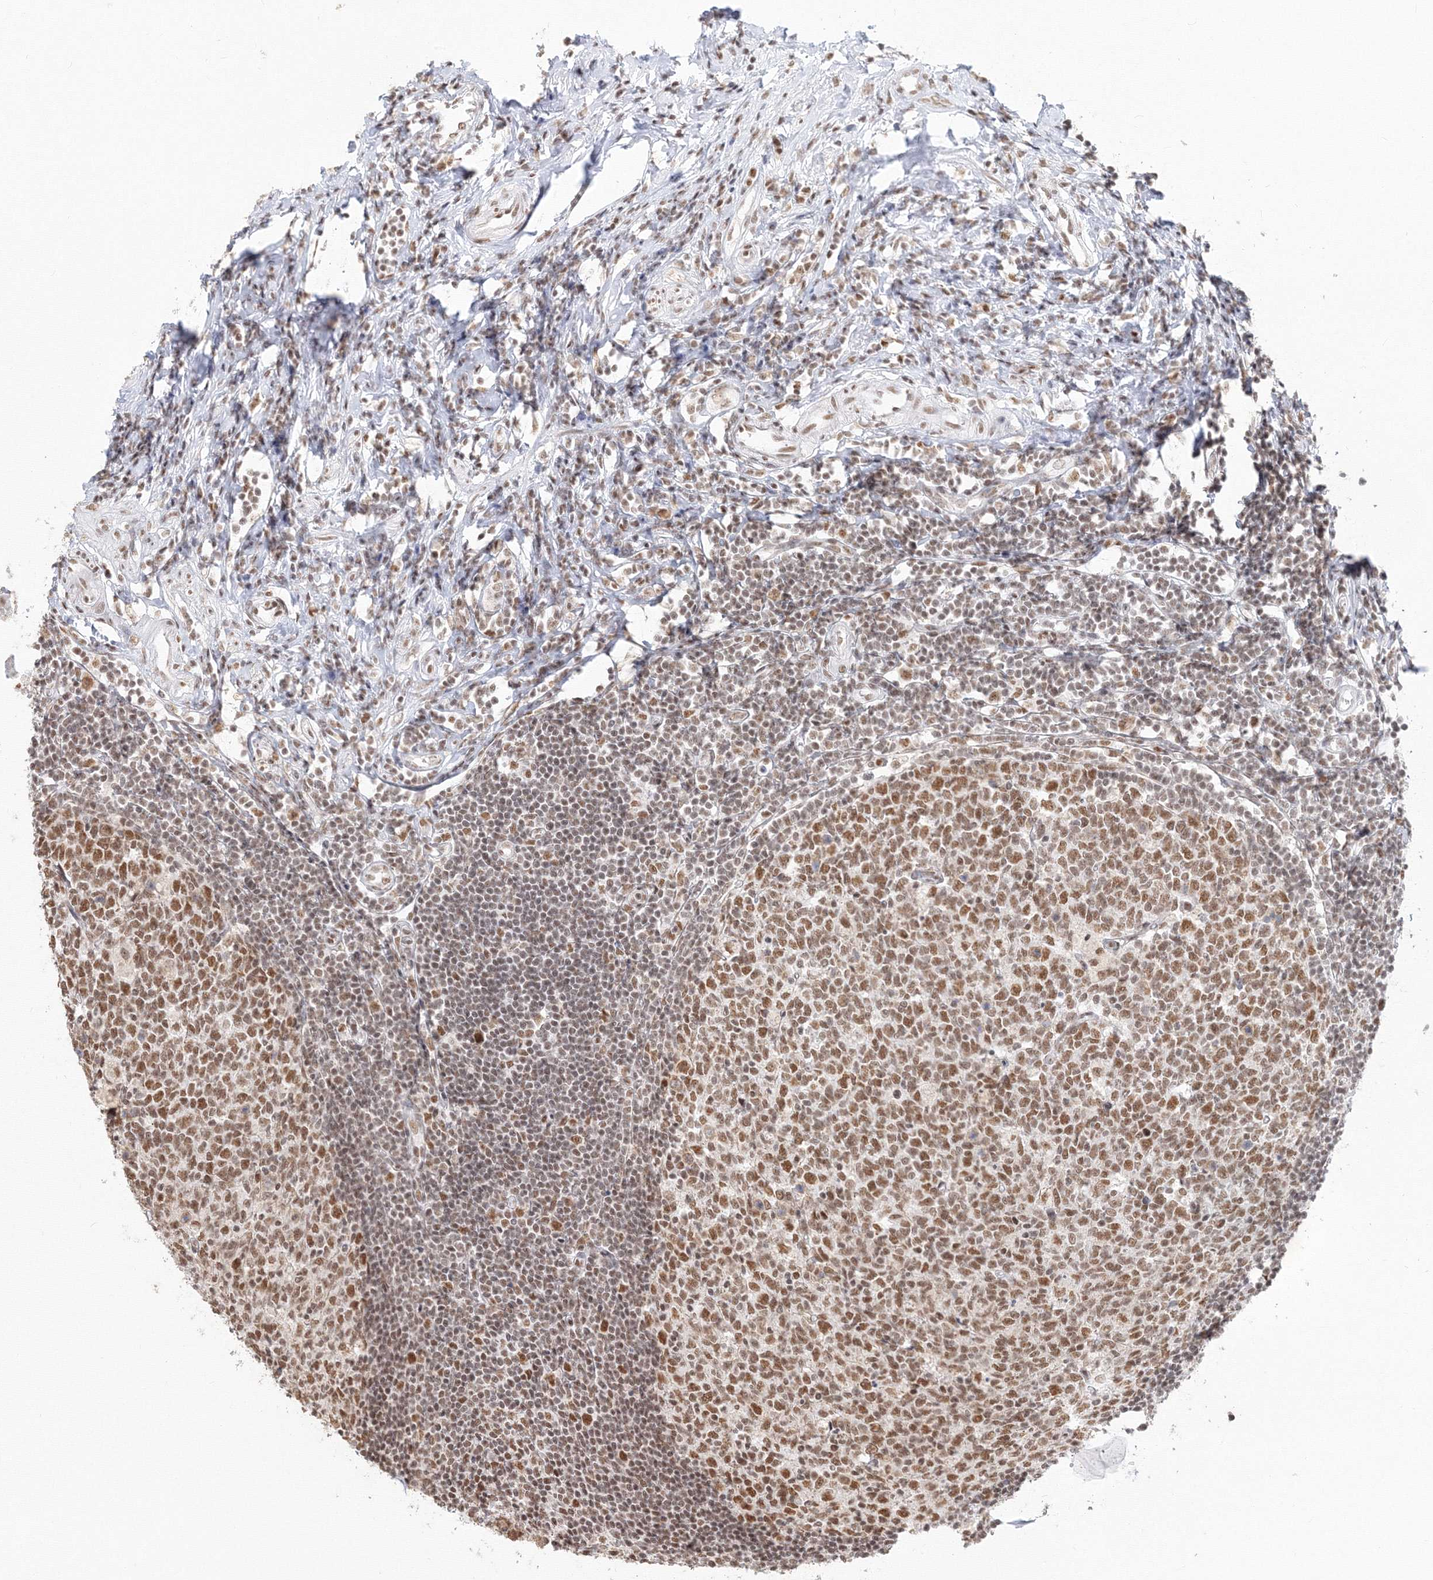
{"staining": {"intensity": "moderate", "quantity": ">75%", "location": "nuclear"}, "tissue": "appendix", "cell_type": "Glandular cells", "image_type": "normal", "snomed": [{"axis": "morphology", "description": "Normal tissue, NOS"}, {"axis": "topography", "description": "Appendix"}], "caption": "An immunohistochemistry photomicrograph of normal tissue is shown. Protein staining in brown shows moderate nuclear positivity in appendix within glandular cells. The protein of interest is stained brown, and the nuclei are stained in blue (DAB (3,3'-diaminobenzidine) IHC with brightfield microscopy, high magnification).", "gene": "PPP4R2", "patient": {"sex": "female", "age": 54}}